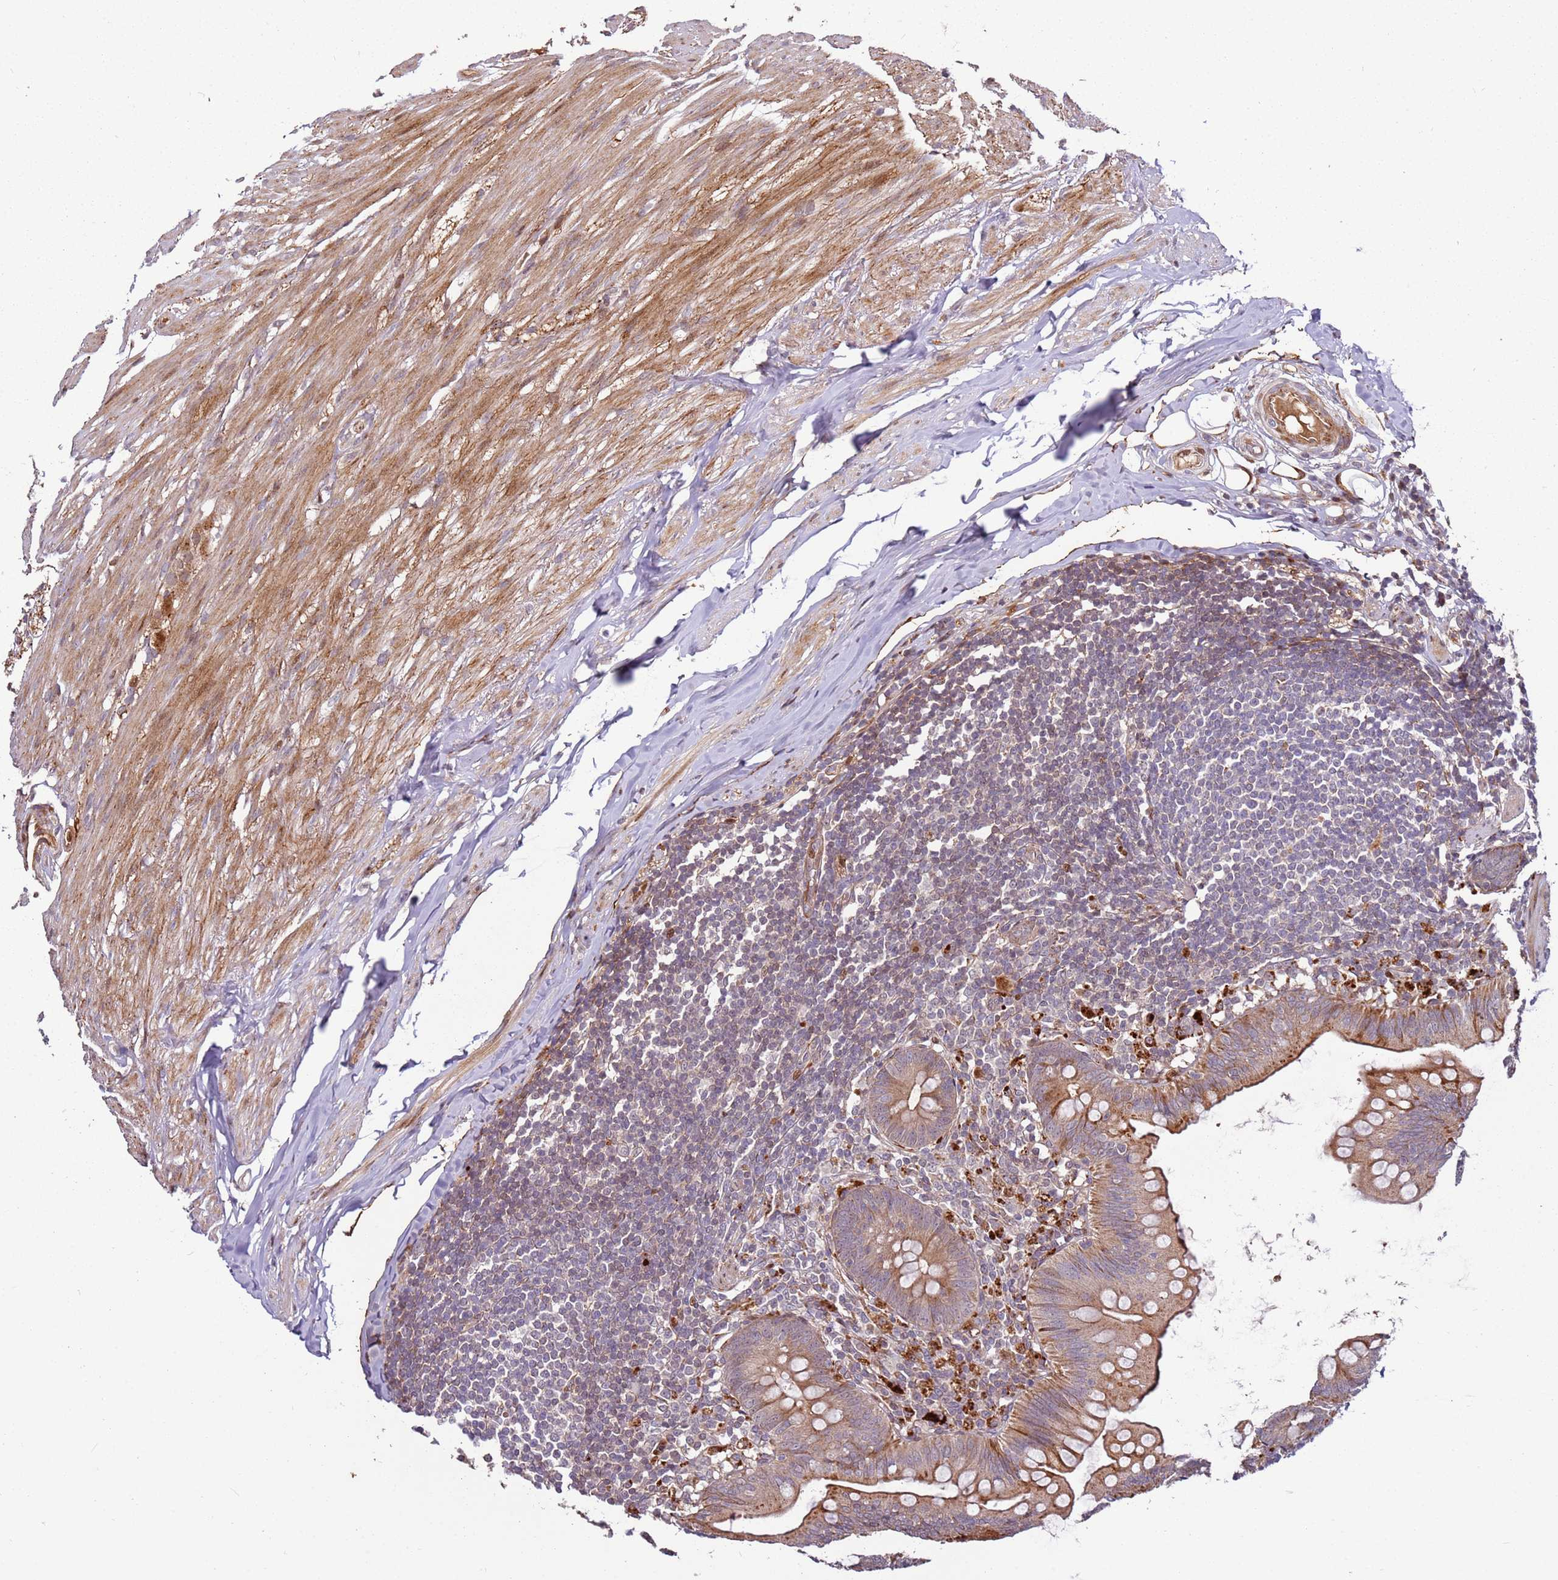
{"staining": {"intensity": "moderate", "quantity": ">75%", "location": "cytoplasmic/membranous"}, "tissue": "appendix", "cell_type": "Glandular cells", "image_type": "normal", "snomed": [{"axis": "morphology", "description": "Normal tissue, NOS"}, {"axis": "topography", "description": "Appendix"}], "caption": "Glandular cells exhibit medium levels of moderate cytoplasmic/membranous staining in approximately >75% of cells in unremarkable appendix. The staining is performed using DAB brown chromogen to label protein expression. The nuclei are counter-stained blue using hematoxylin.", "gene": "RHBDL1", "patient": {"sex": "female", "age": 62}}